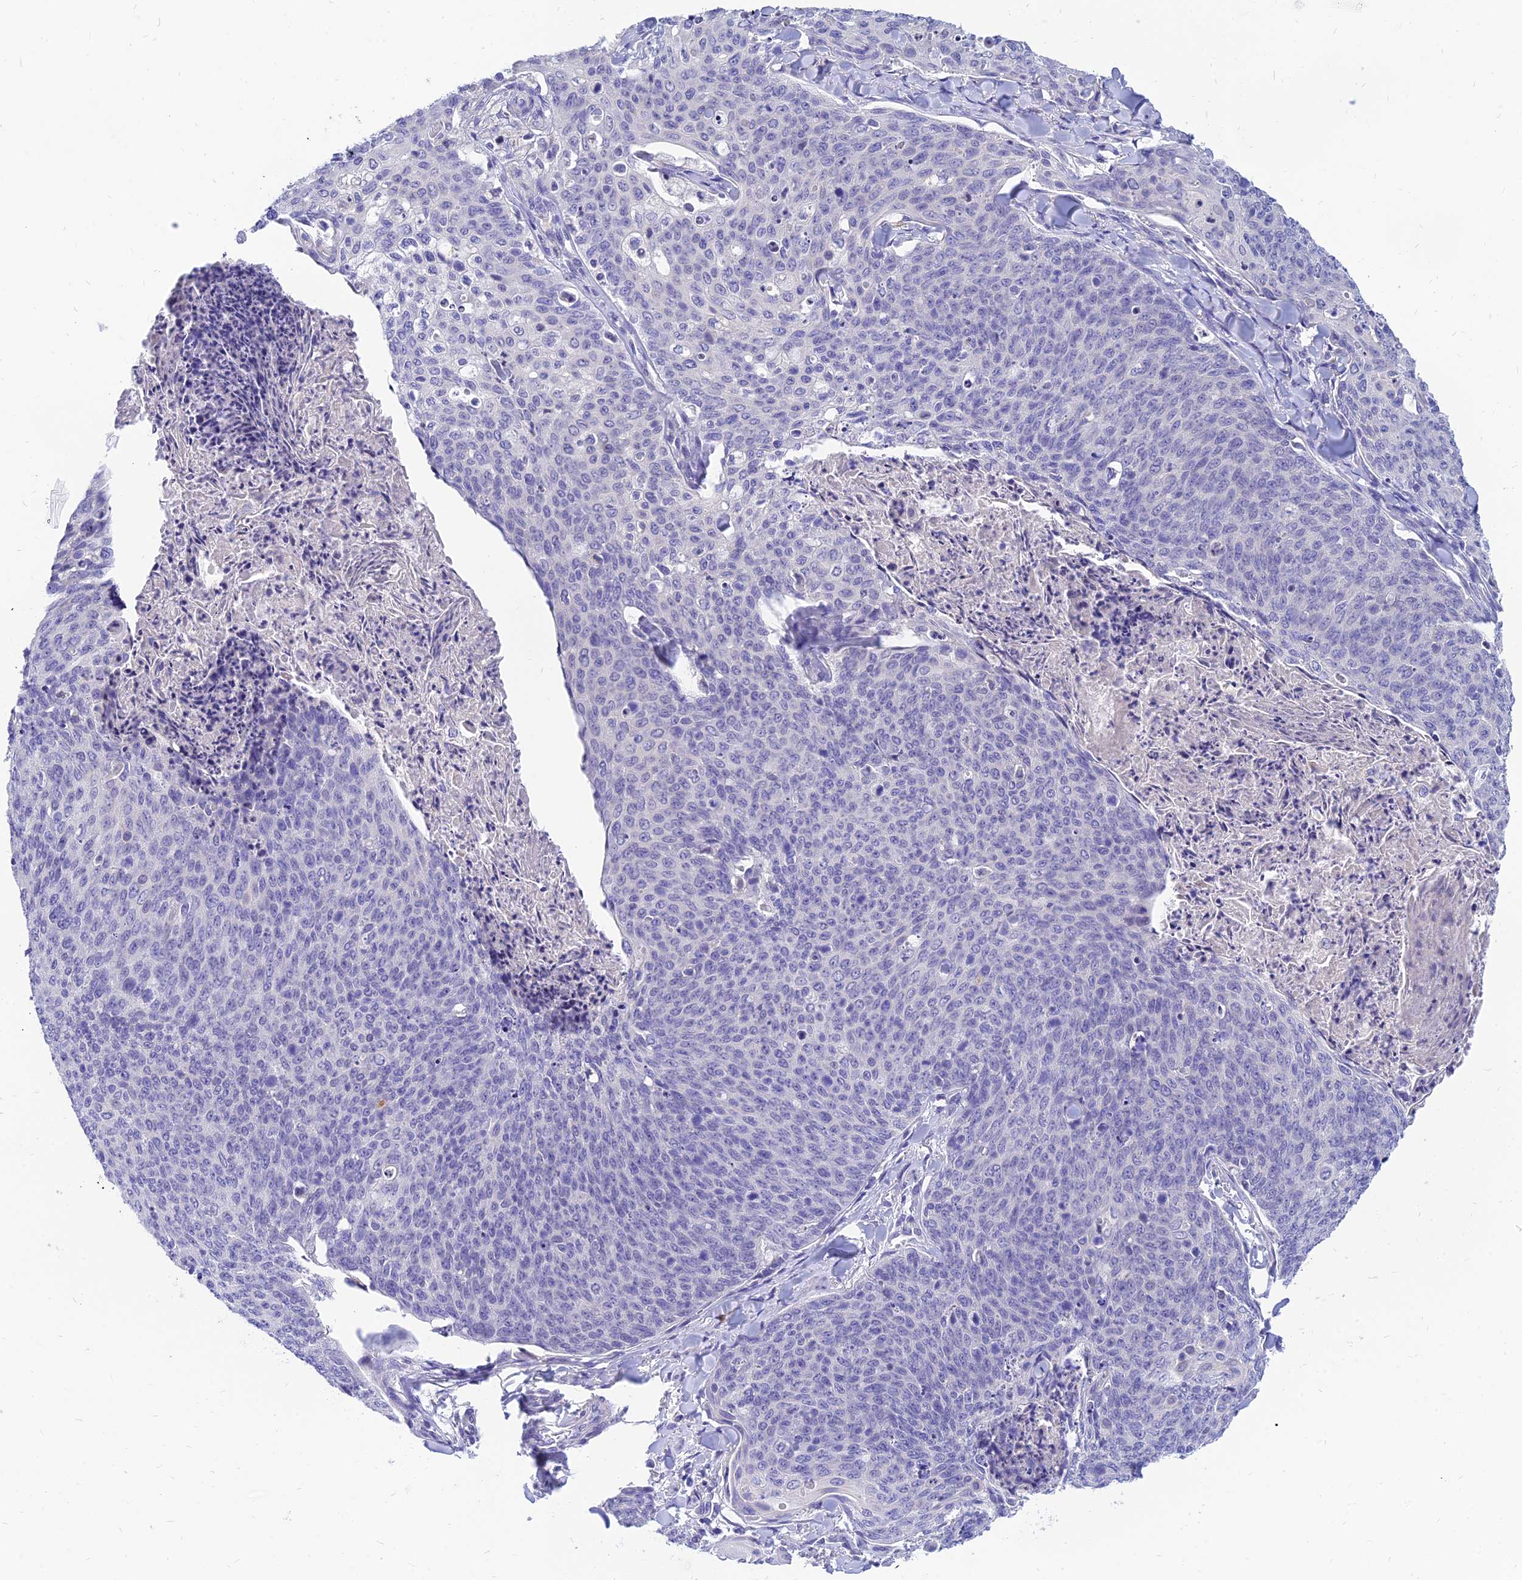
{"staining": {"intensity": "negative", "quantity": "none", "location": "none"}, "tissue": "skin cancer", "cell_type": "Tumor cells", "image_type": "cancer", "snomed": [{"axis": "morphology", "description": "Squamous cell carcinoma, NOS"}, {"axis": "topography", "description": "Skin"}, {"axis": "topography", "description": "Vulva"}], "caption": "Protein analysis of squamous cell carcinoma (skin) exhibits no significant expression in tumor cells. (DAB (3,3'-diaminobenzidine) immunohistochemistry (IHC) visualized using brightfield microscopy, high magnification).", "gene": "TMEM161B", "patient": {"sex": "female", "age": 85}}